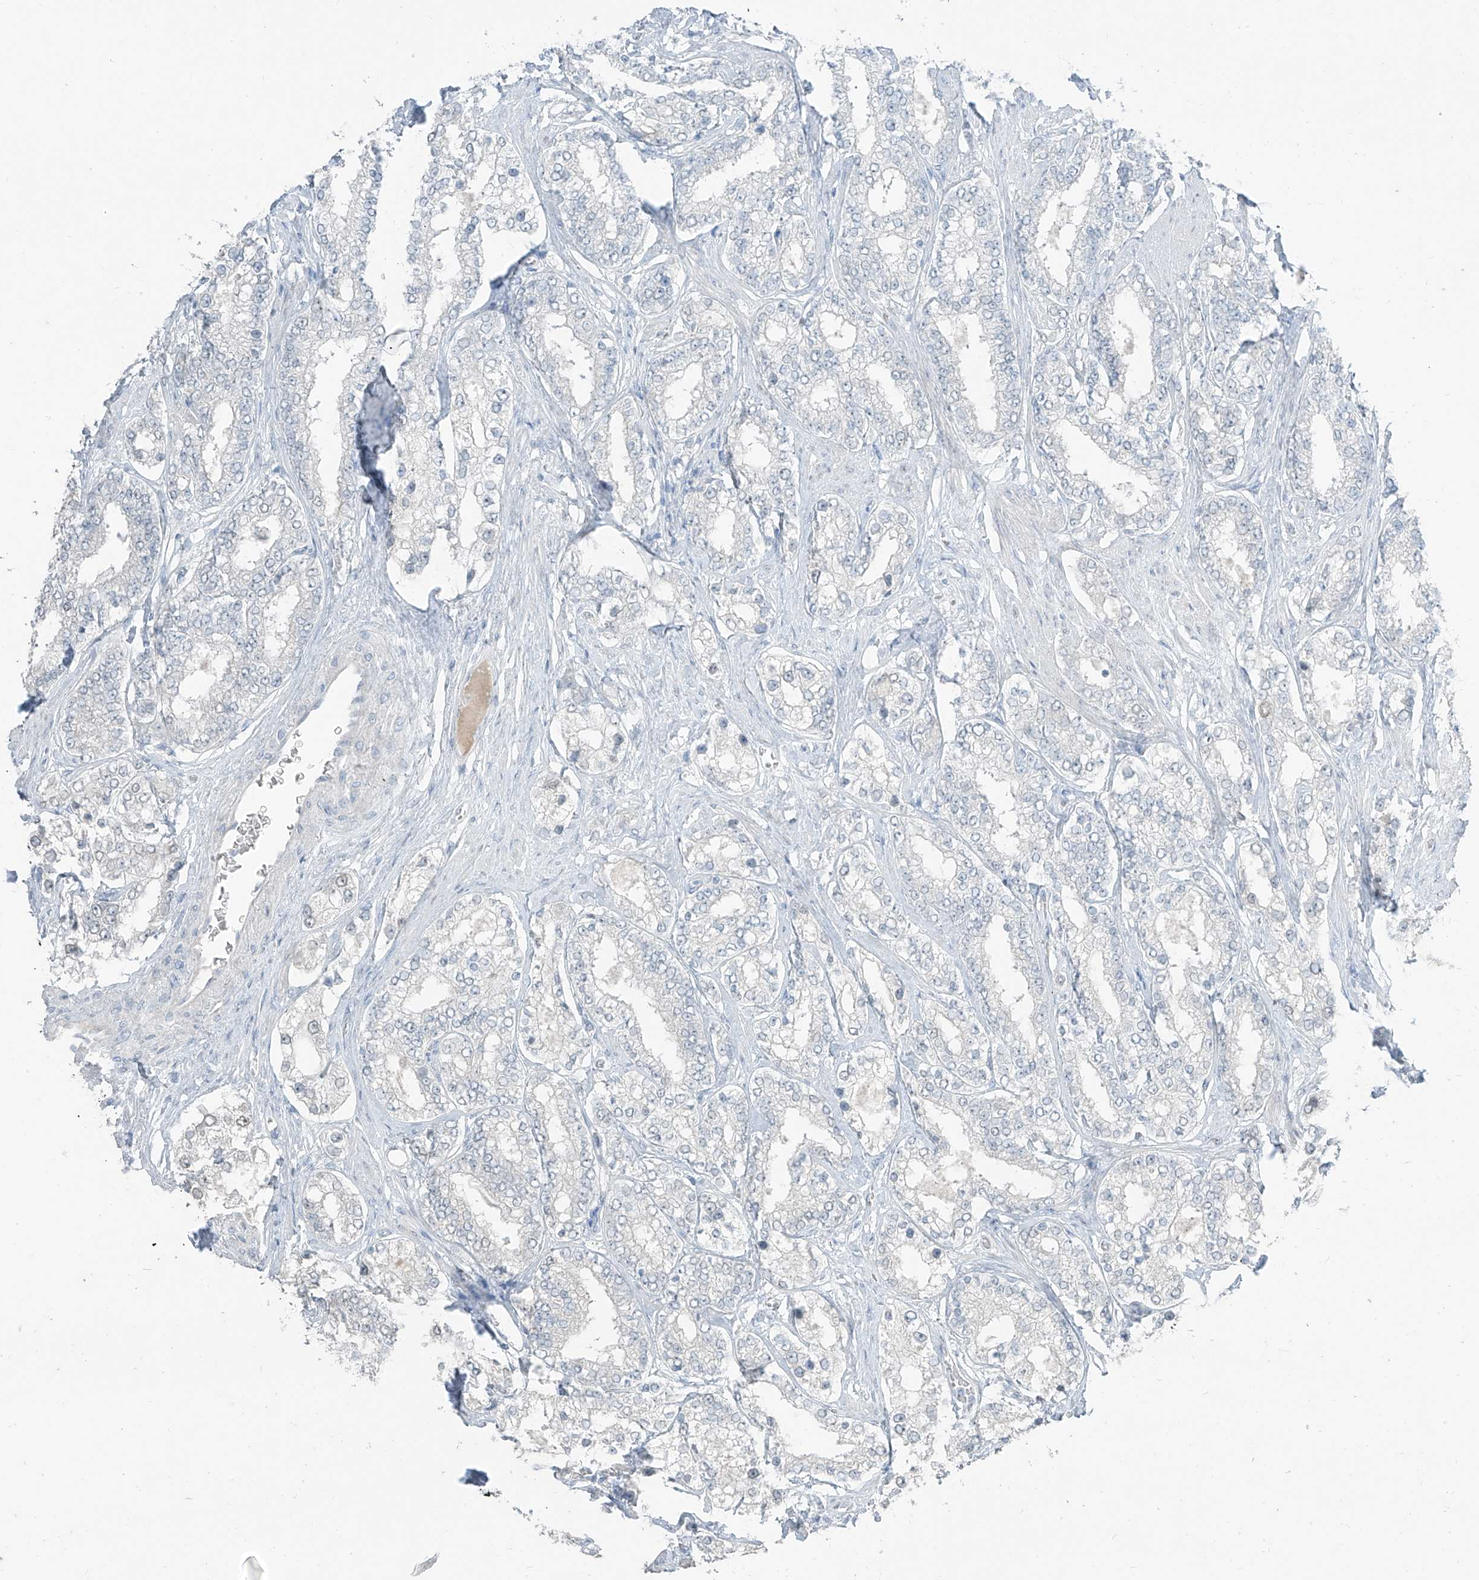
{"staining": {"intensity": "negative", "quantity": "none", "location": "none"}, "tissue": "prostate cancer", "cell_type": "Tumor cells", "image_type": "cancer", "snomed": [{"axis": "morphology", "description": "Normal tissue, NOS"}, {"axis": "morphology", "description": "Adenocarcinoma, High grade"}, {"axis": "topography", "description": "Prostate"}], "caption": "This is an immunohistochemistry image of human prostate cancer (adenocarcinoma (high-grade)). There is no positivity in tumor cells.", "gene": "PRDM6", "patient": {"sex": "male", "age": 83}}